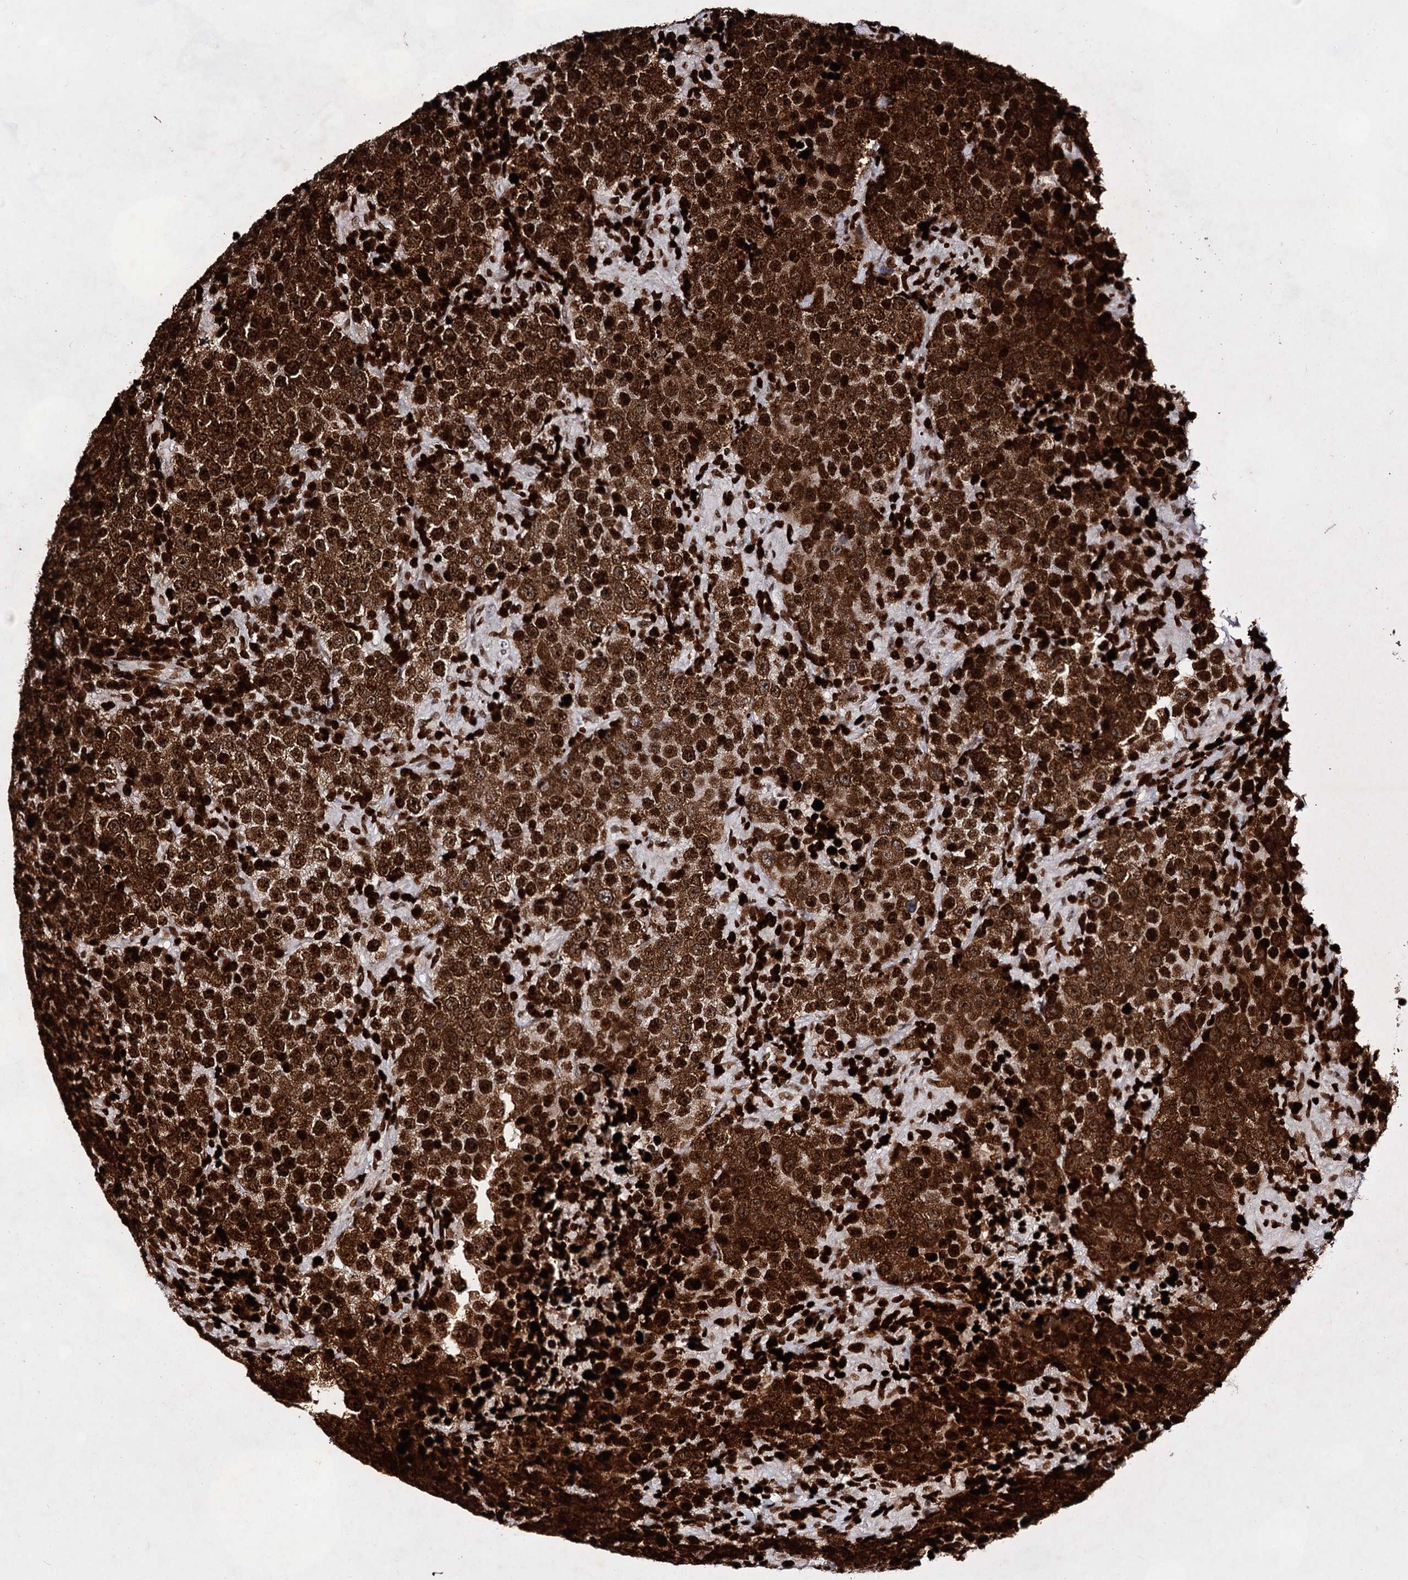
{"staining": {"intensity": "strong", "quantity": ">75%", "location": "nuclear"}, "tissue": "testis cancer", "cell_type": "Tumor cells", "image_type": "cancer", "snomed": [{"axis": "morphology", "description": "Normal tissue, NOS"}, {"axis": "morphology", "description": "Urothelial carcinoma, High grade"}, {"axis": "morphology", "description": "Seminoma, NOS"}, {"axis": "morphology", "description": "Carcinoma, Embryonal, NOS"}, {"axis": "topography", "description": "Urinary bladder"}, {"axis": "topography", "description": "Testis"}], "caption": "There is high levels of strong nuclear expression in tumor cells of testis cancer (high-grade urothelial carcinoma), as demonstrated by immunohistochemical staining (brown color).", "gene": "HMGB2", "patient": {"sex": "male", "age": 41}}